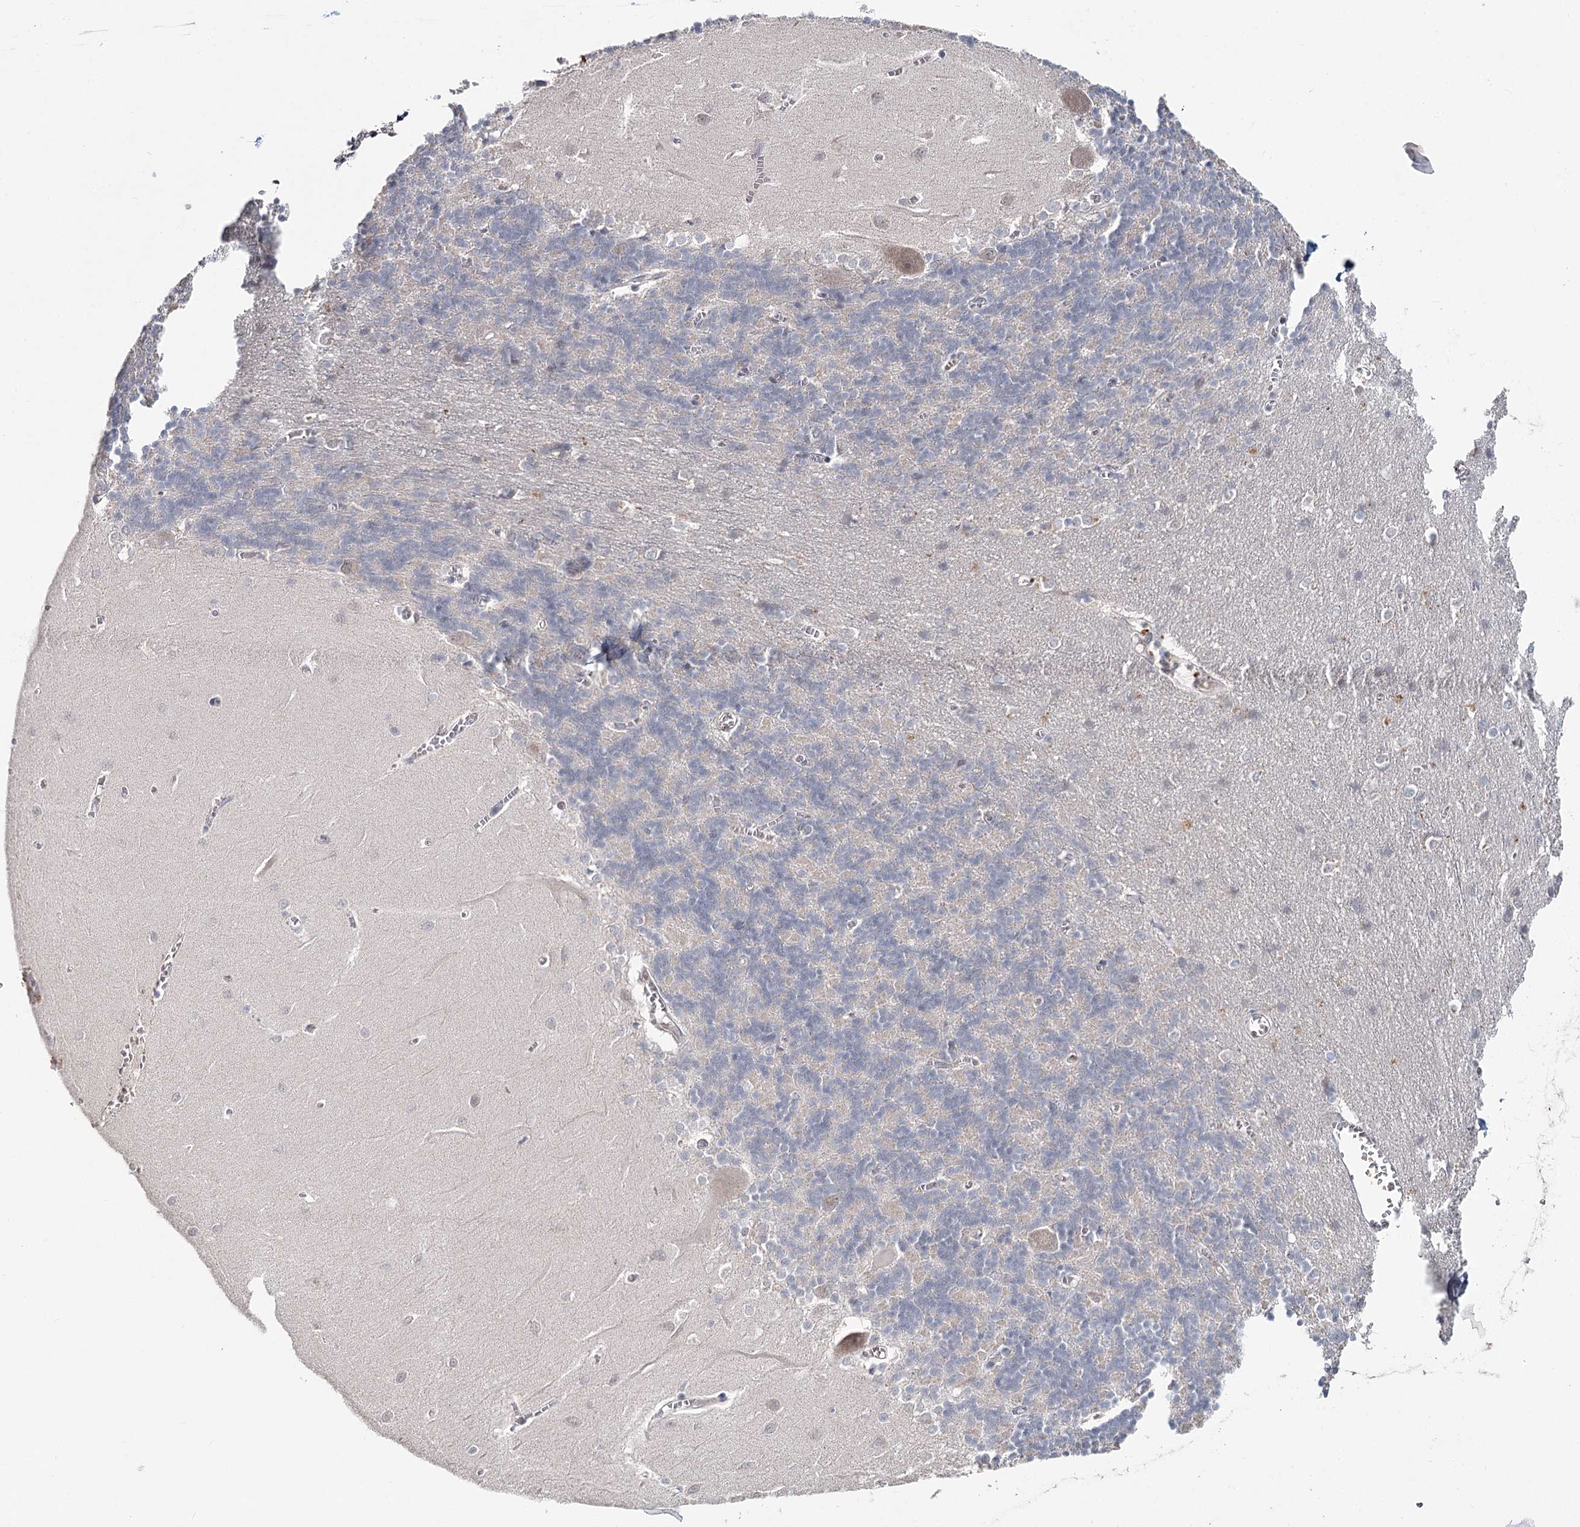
{"staining": {"intensity": "negative", "quantity": "none", "location": "none"}, "tissue": "cerebellum", "cell_type": "Cells in granular layer", "image_type": "normal", "snomed": [{"axis": "morphology", "description": "Normal tissue, NOS"}, {"axis": "topography", "description": "Cerebellum"}], "caption": "High power microscopy photomicrograph of an IHC photomicrograph of normal cerebellum, revealing no significant expression in cells in granular layer. (DAB (3,3'-diaminobenzidine) immunohistochemistry visualized using brightfield microscopy, high magnification).", "gene": "FBXO7", "patient": {"sex": "male", "age": 37}}